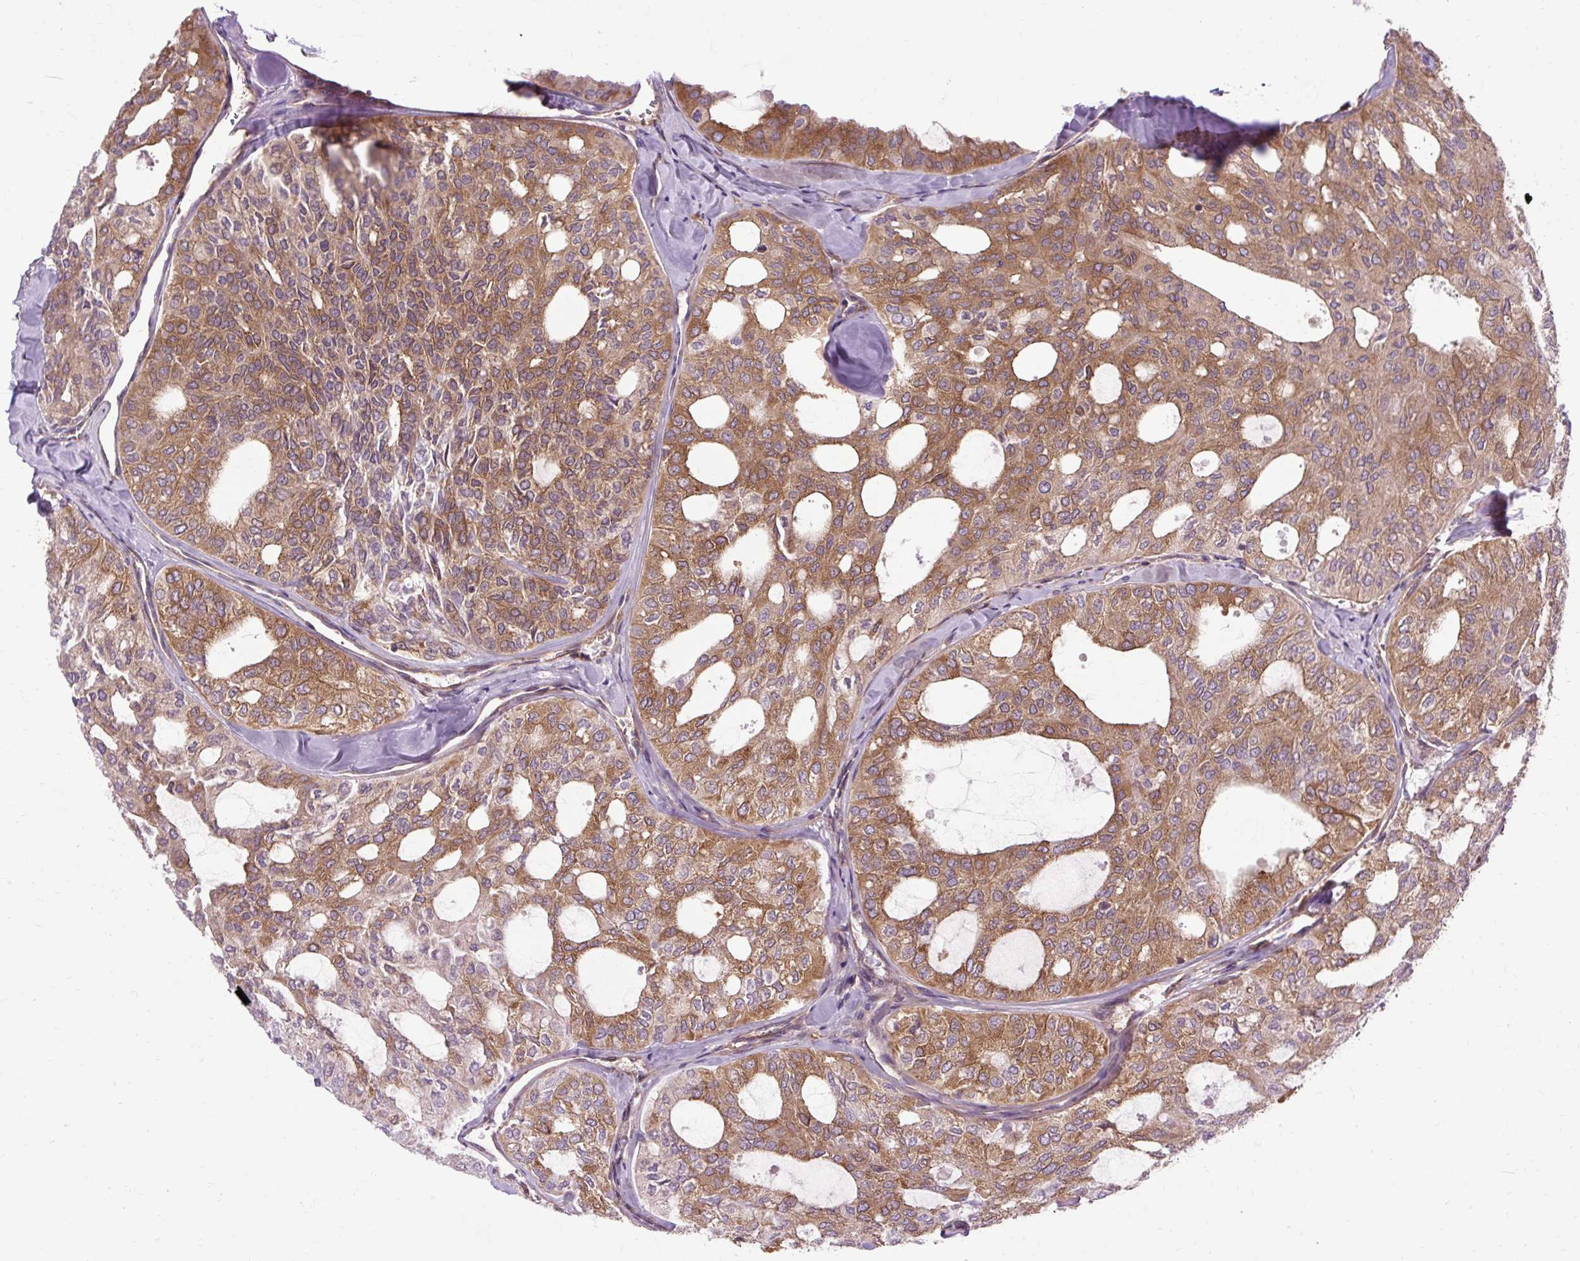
{"staining": {"intensity": "moderate", "quantity": ">75%", "location": "cytoplasmic/membranous"}, "tissue": "thyroid cancer", "cell_type": "Tumor cells", "image_type": "cancer", "snomed": [{"axis": "morphology", "description": "Follicular adenoma carcinoma, NOS"}, {"axis": "topography", "description": "Thyroid gland"}], "caption": "Immunohistochemical staining of human follicular adenoma carcinoma (thyroid) displays medium levels of moderate cytoplasmic/membranous staining in approximately >75% of tumor cells.", "gene": "CCDC93", "patient": {"sex": "male", "age": 75}}